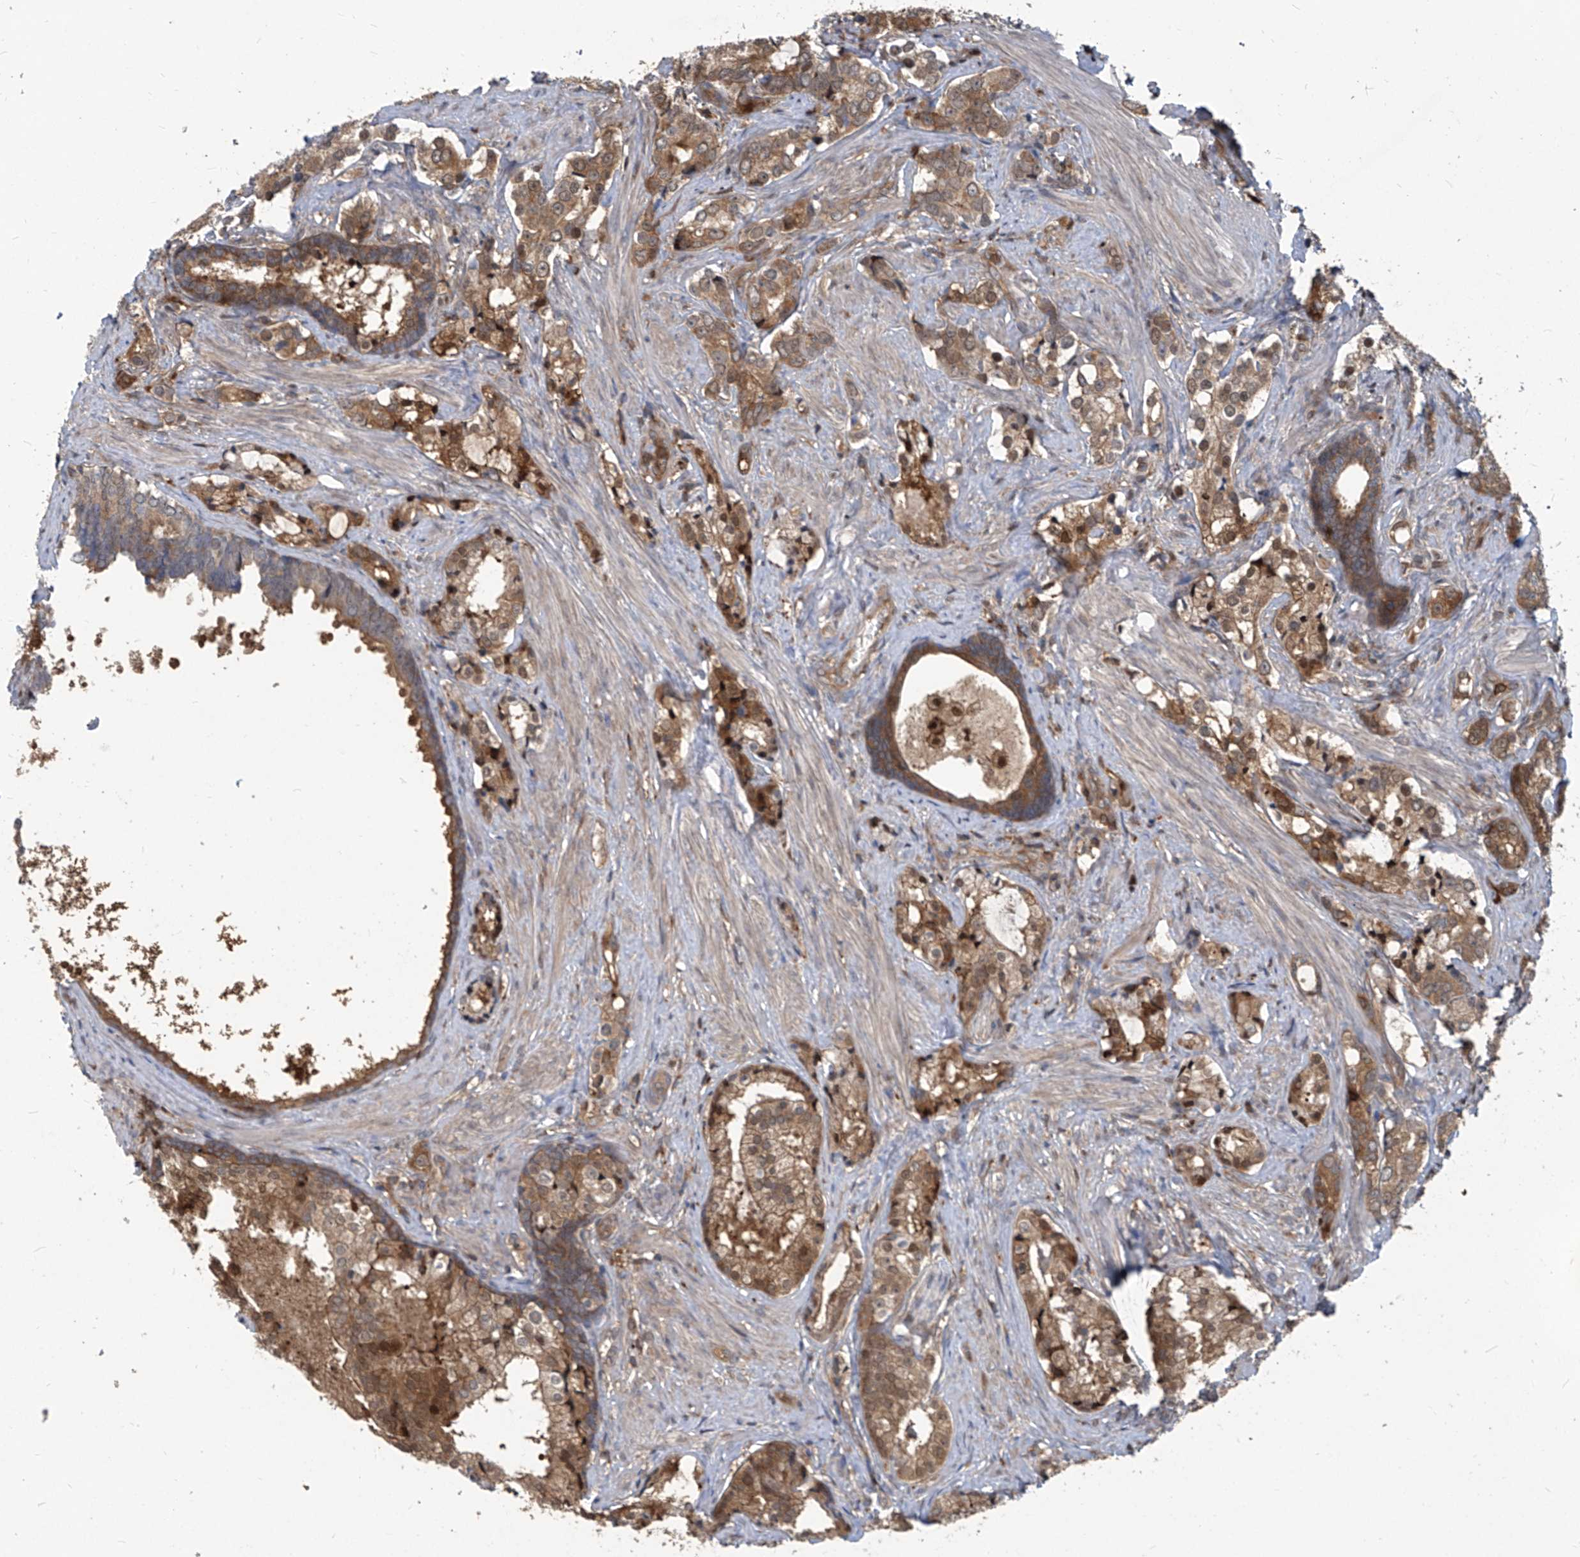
{"staining": {"intensity": "moderate", "quantity": ">75%", "location": "cytoplasmic/membranous,nuclear"}, "tissue": "prostate cancer", "cell_type": "Tumor cells", "image_type": "cancer", "snomed": [{"axis": "morphology", "description": "Adenocarcinoma, High grade"}, {"axis": "topography", "description": "Prostate"}], "caption": "High-grade adenocarcinoma (prostate) stained with DAB (3,3'-diaminobenzidine) IHC shows medium levels of moderate cytoplasmic/membranous and nuclear expression in approximately >75% of tumor cells.", "gene": "PSMB1", "patient": {"sex": "male", "age": 58}}